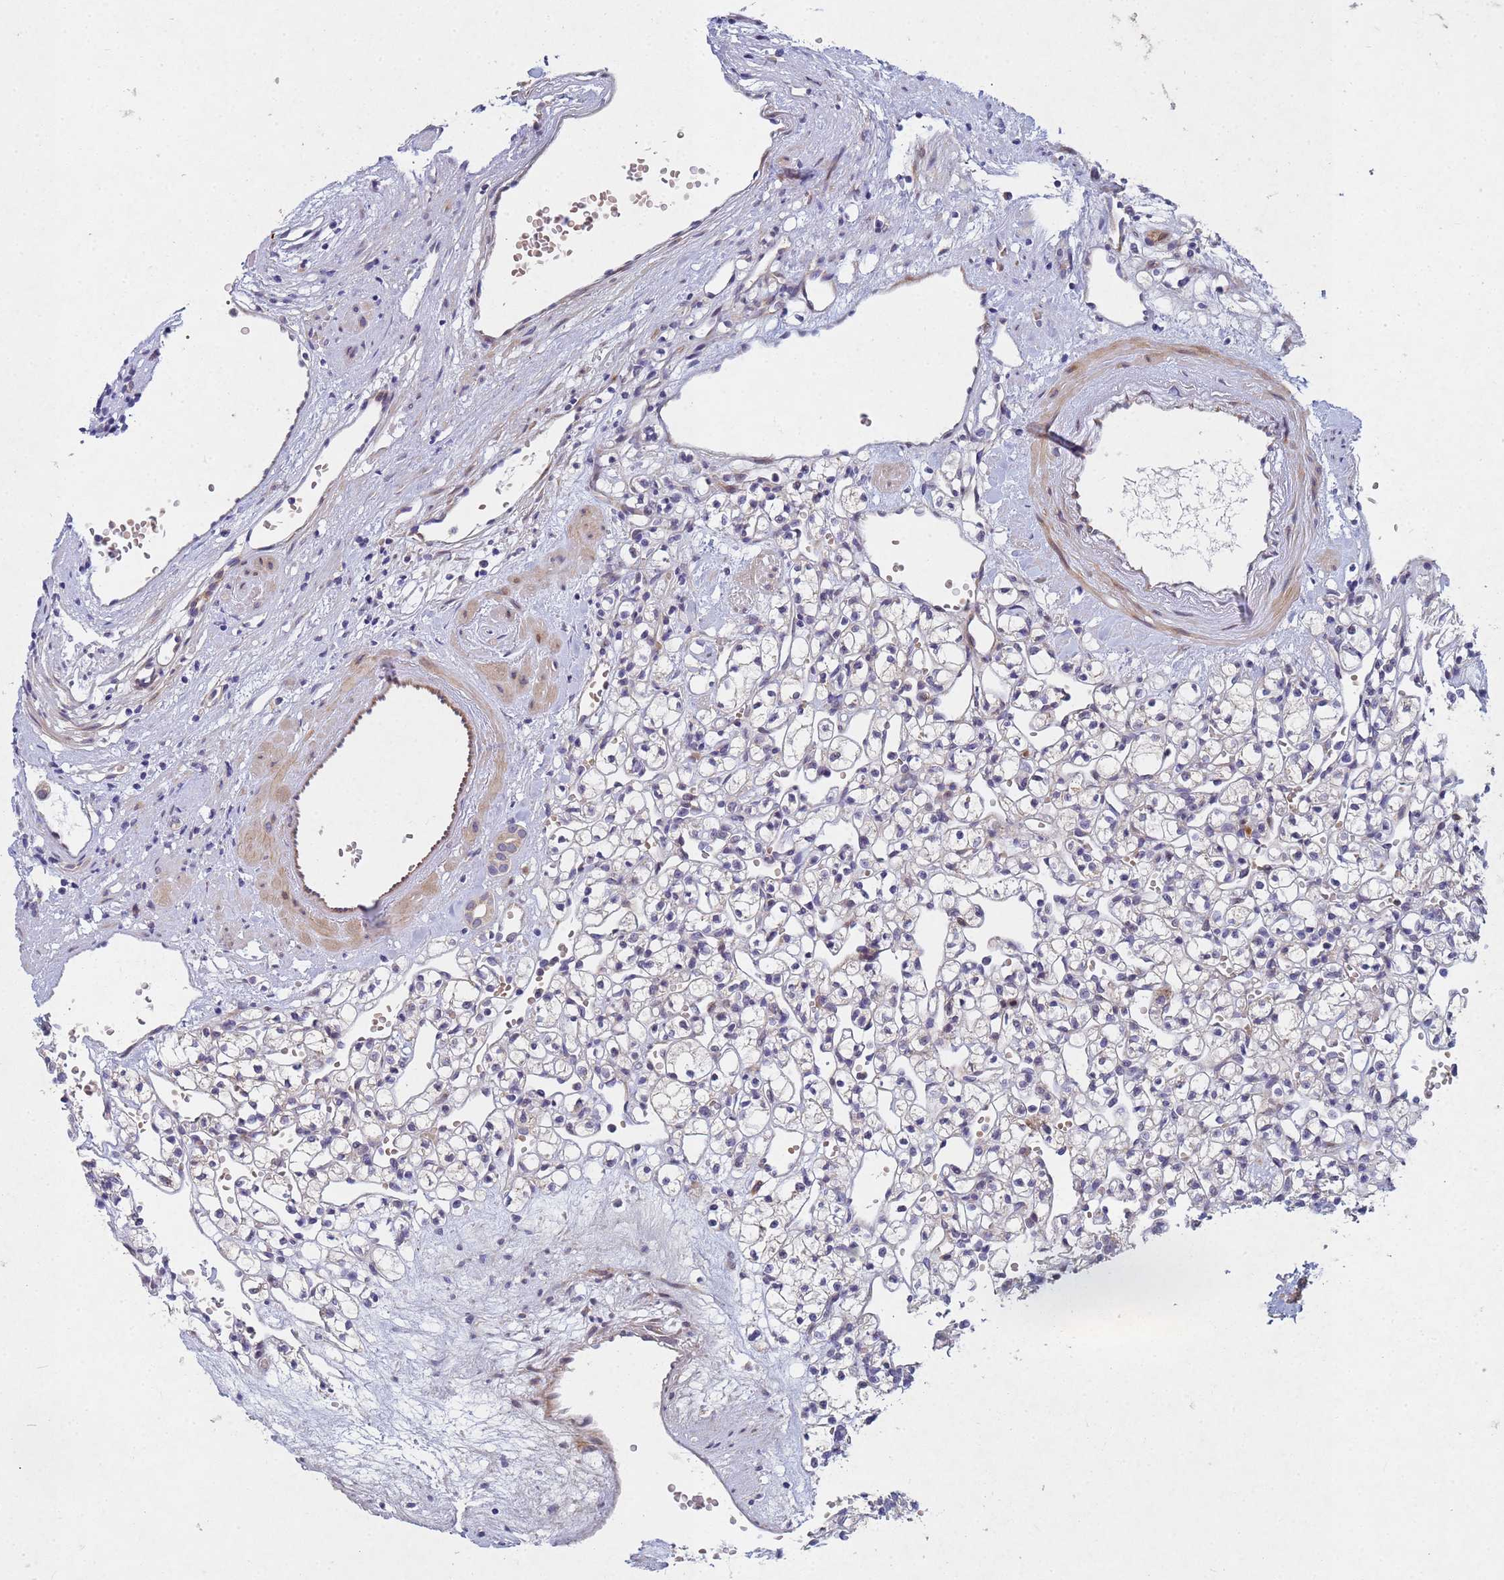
{"staining": {"intensity": "negative", "quantity": "none", "location": "none"}, "tissue": "renal cancer", "cell_type": "Tumor cells", "image_type": "cancer", "snomed": [{"axis": "morphology", "description": "Adenocarcinoma, NOS"}, {"axis": "topography", "description": "Kidney"}], "caption": "Renal cancer (adenocarcinoma) was stained to show a protein in brown. There is no significant expression in tumor cells. The staining was performed using DAB (3,3'-diaminobenzidine) to visualize the protein expression in brown, while the nuclei were stained in blue with hematoxylin (Magnification: 20x).", "gene": "TNPO2", "patient": {"sex": "female", "age": 59}}